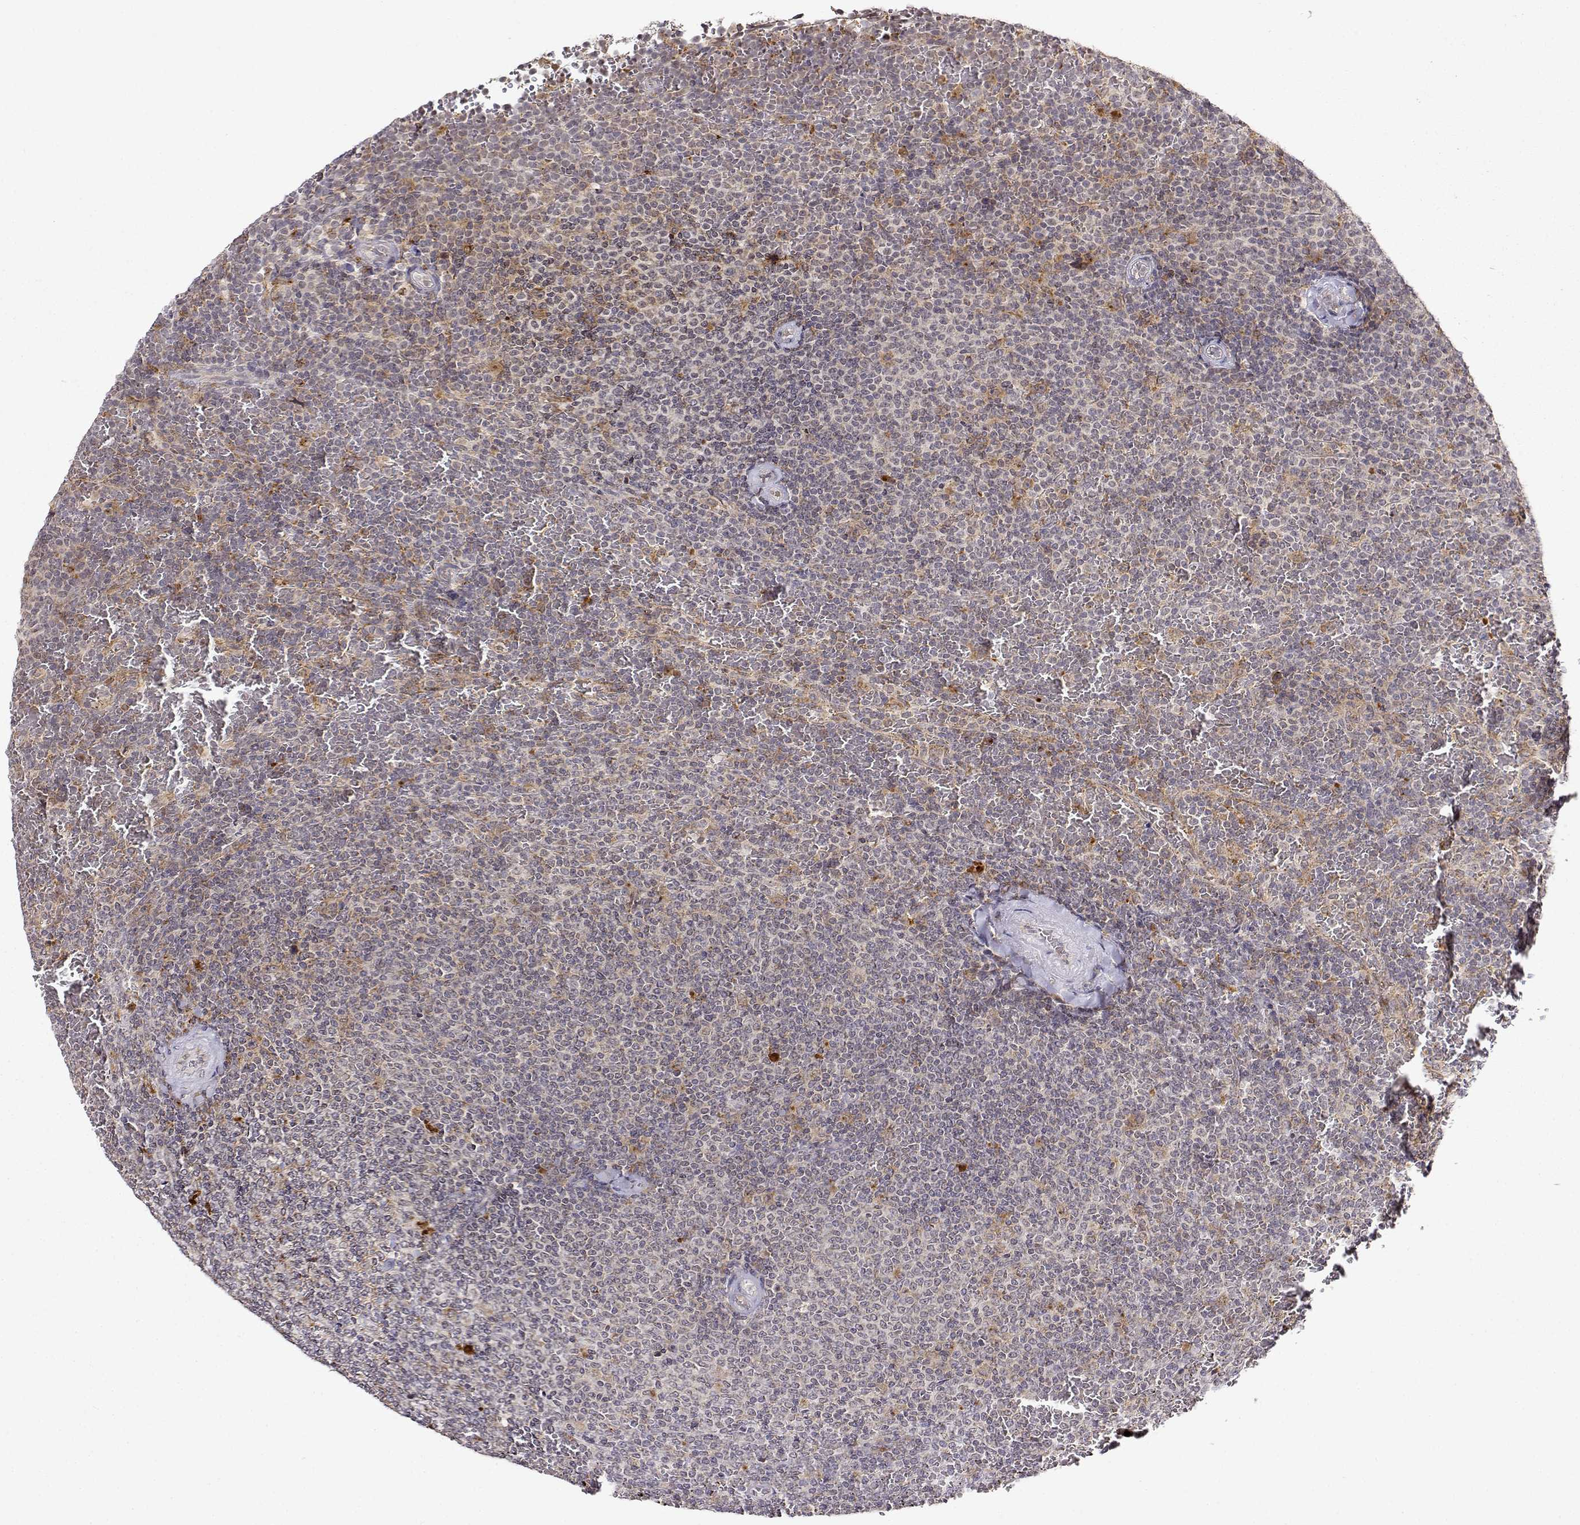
{"staining": {"intensity": "weak", "quantity": "<25%", "location": "cytoplasmic/membranous"}, "tissue": "lymphoma", "cell_type": "Tumor cells", "image_type": "cancer", "snomed": [{"axis": "morphology", "description": "Malignant lymphoma, non-Hodgkin's type, Low grade"}, {"axis": "topography", "description": "Spleen"}], "caption": "Photomicrograph shows no protein staining in tumor cells of low-grade malignant lymphoma, non-Hodgkin's type tissue. The staining was performed using DAB (3,3'-diaminobenzidine) to visualize the protein expression in brown, while the nuclei were stained in blue with hematoxylin (Magnification: 20x).", "gene": "RNF13", "patient": {"sex": "female", "age": 77}}